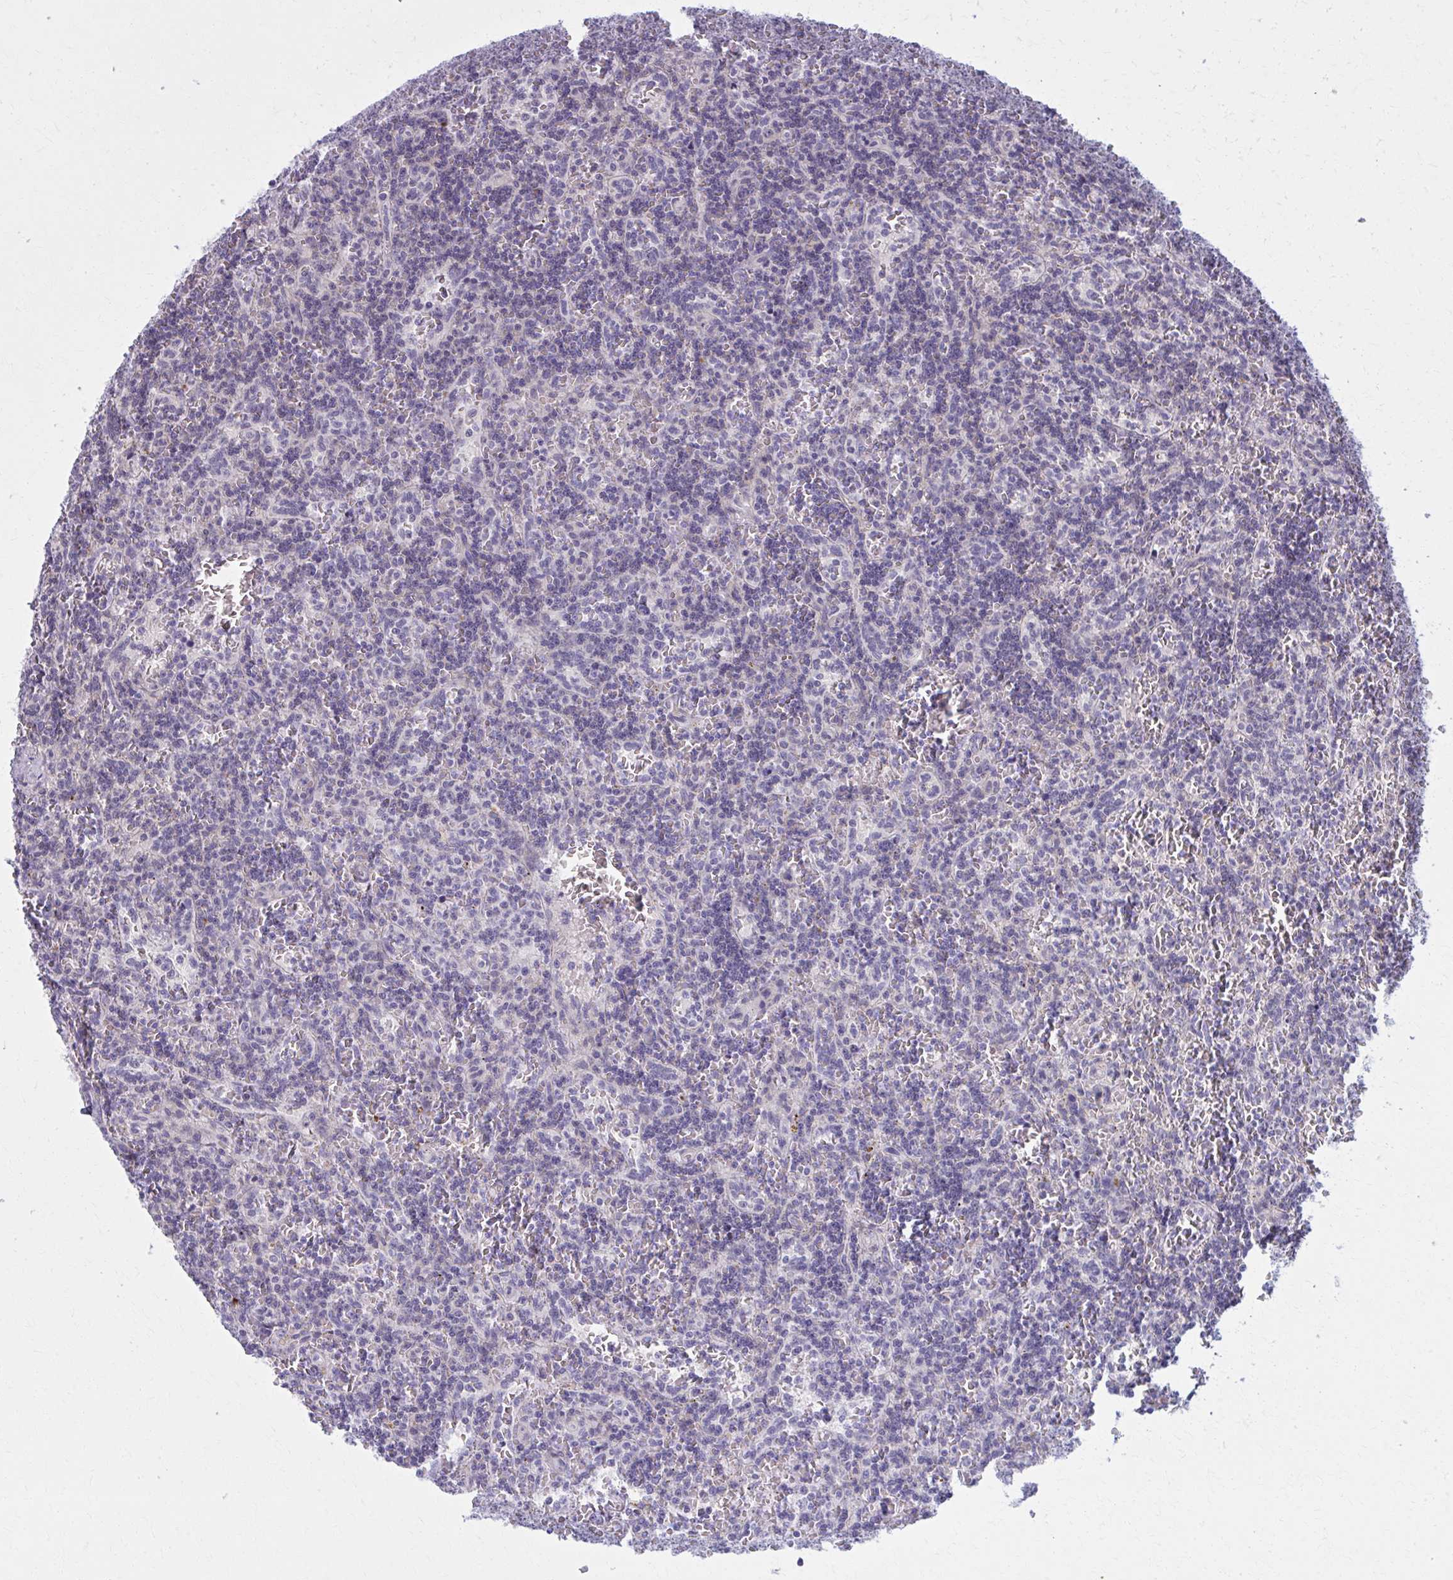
{"staining": {"intensity": "negative", "quantity": "none", "location": "none"}, "tissue": "lymphoma", "cell_type": "Tumor cells", "image_type": "cancer", "snomed": [{"axis": "morphology", "description": "Malignant lymphoma, non-Hodgkin's type, Low grade"}, {"axis": "topography", "description": "Spleen"}], "caption": "Immunohistochemistry photomicrograph of human lymphoma stained for a protein (brown), which shows no expression in tumor cells.", "gene": "NUMBL", "patient": {"sex": "male", "age": 73}}